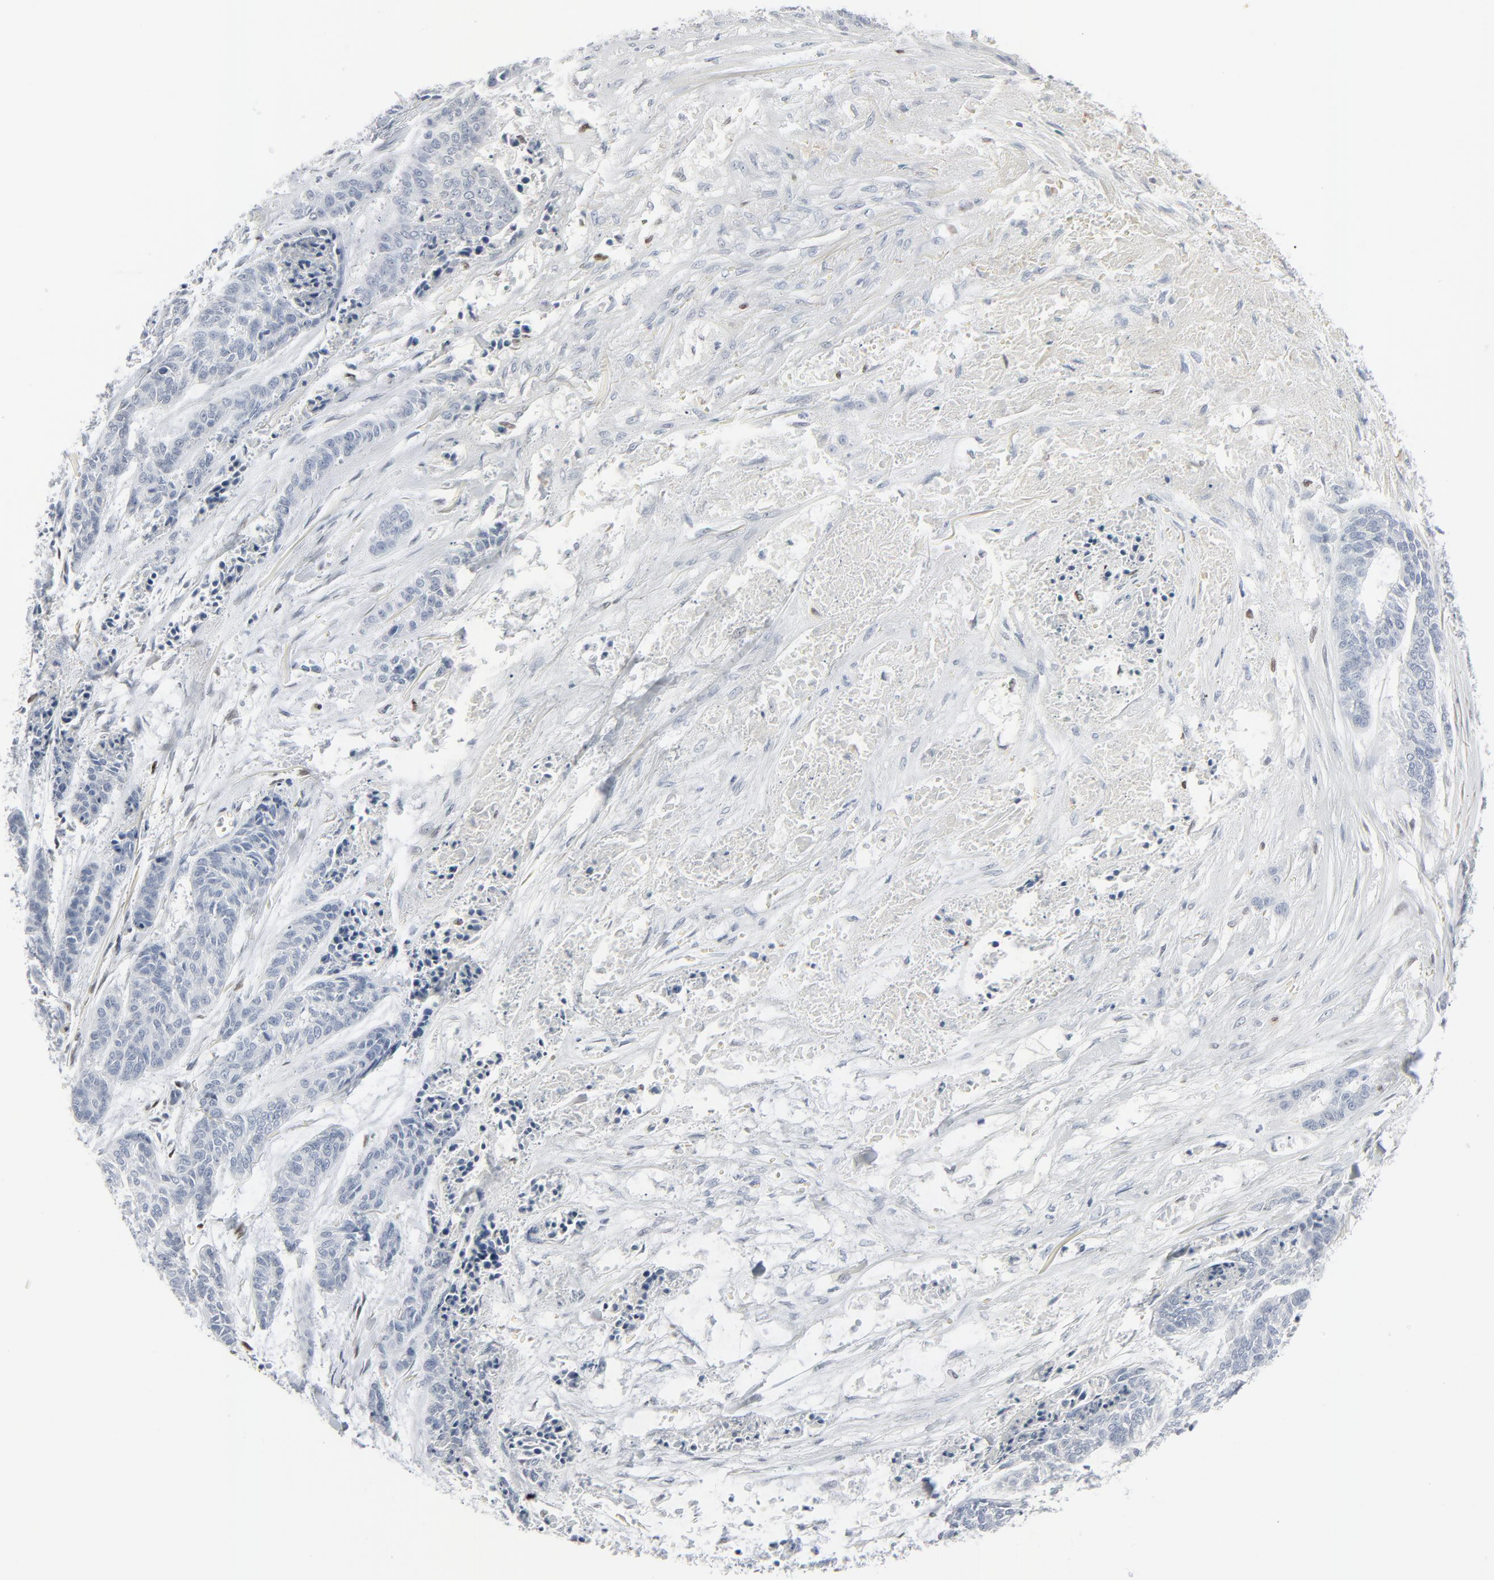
{"staining": {"intensity": "negative", "quantity": "none", "location": "none"}, "tissue": "skin cancer", "cell_type": "Tumor cells", "image_type": "cancer", "snomed": [{"axis": "morphology", "description": "Normal tissue, NOS"}, {"axis": "morphology", "description": "Basal cell carcinoma"}, {"axis": "topography", "description": "Skin"}], "caption": "Immunohistochemical staining of human basal cell carcinoma (skin) demonstrates no significant staining in tumor cells.", "gene": "MITF", "patient": {"sex": "female", "age": 70}}